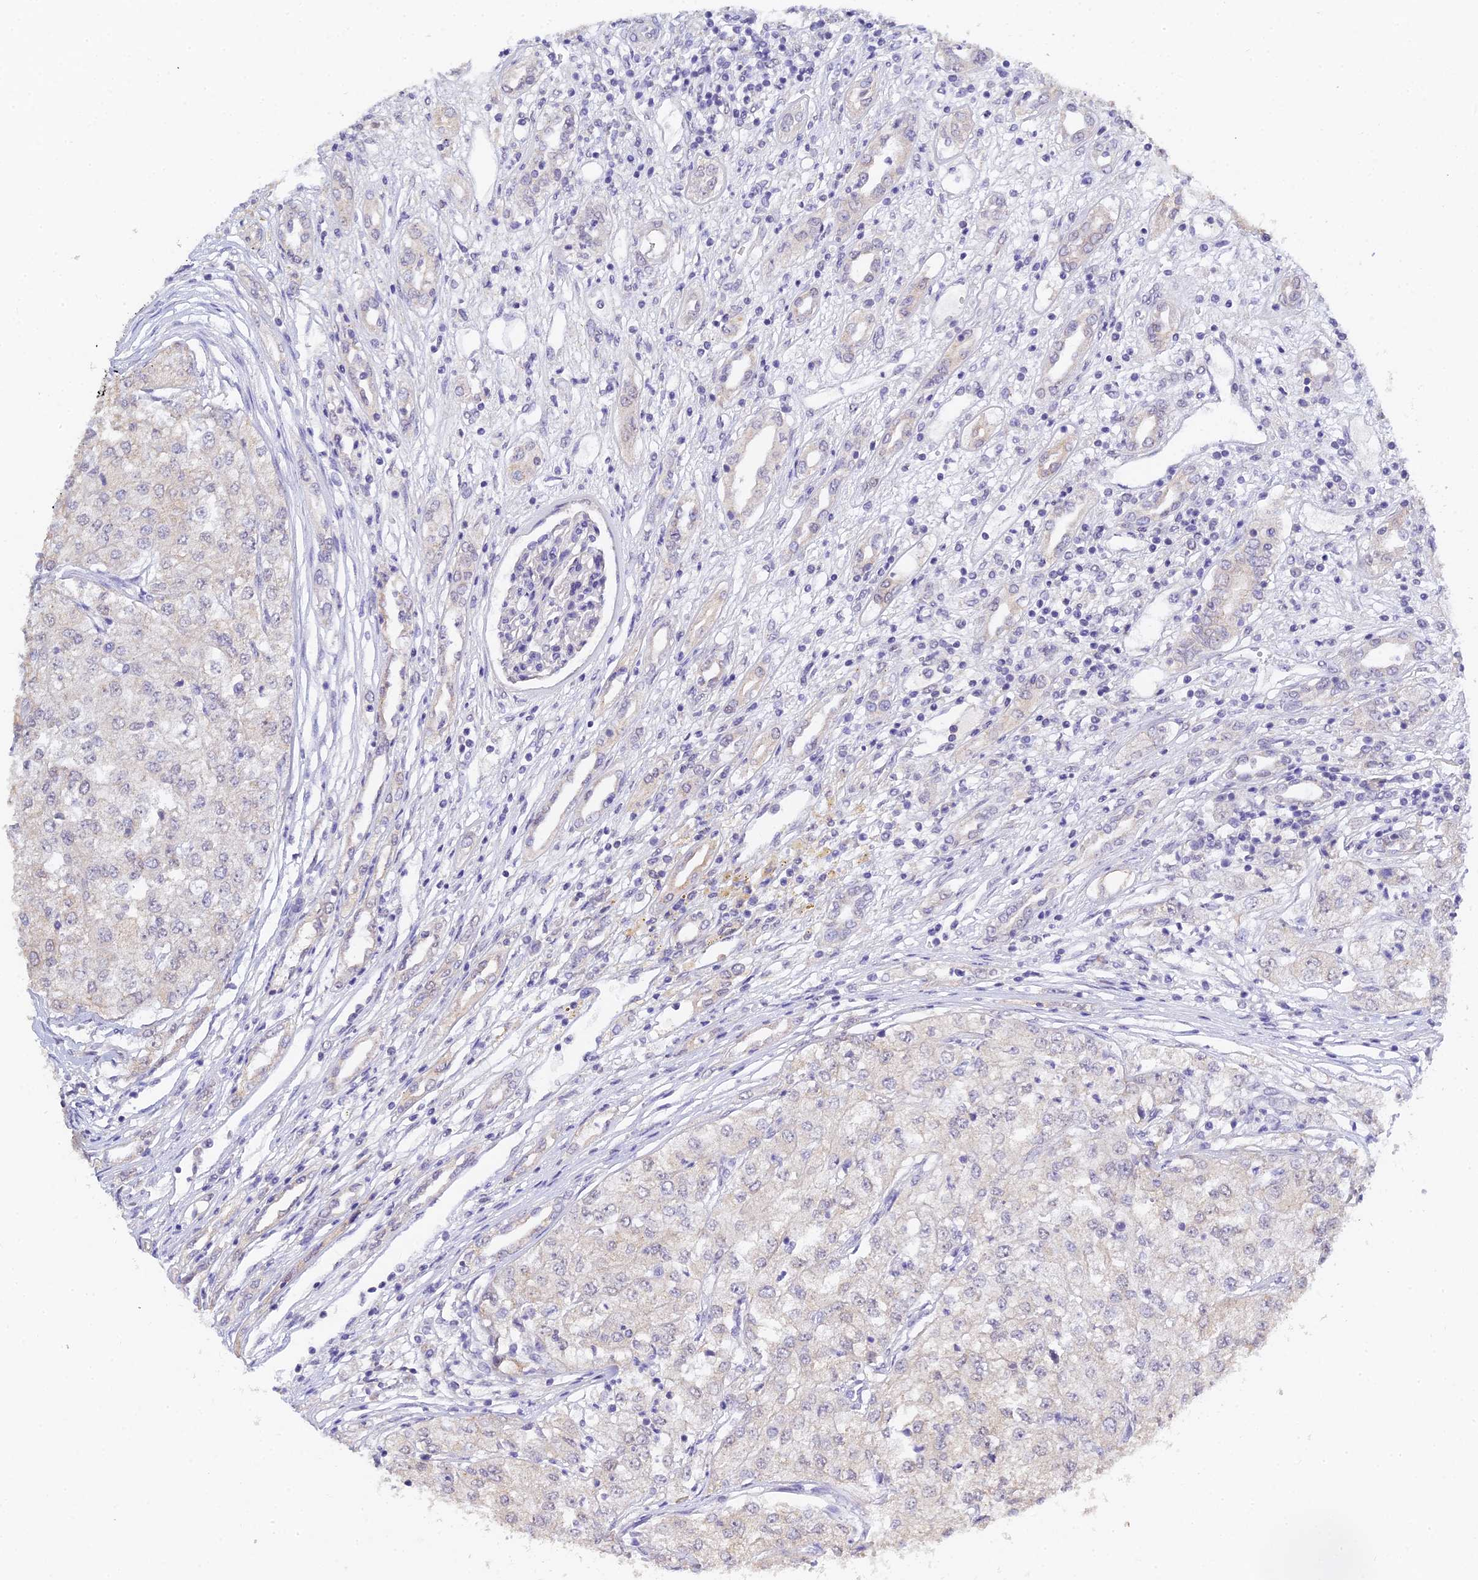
{"staining": {"intensity": "negative", "quantity": "none", "location": "none"}, "tissue": "renal cancer", "cell_type": "Tumor cells", "image_type": "cancer", "snomed": [{"axis": "morphology", "description": "Adenocarcinoma, NOS"}, {"axis": "topography", "description": "Kidney"}], "caption": "Immunohistochemistry (IHC) histopathology image of adenocarcinoma (renal) stained for a protein (brown), which demonstrates no expression in tumor cells.", "gene": "HOXB1", "patient": {"sex": "female", "age": 54}}